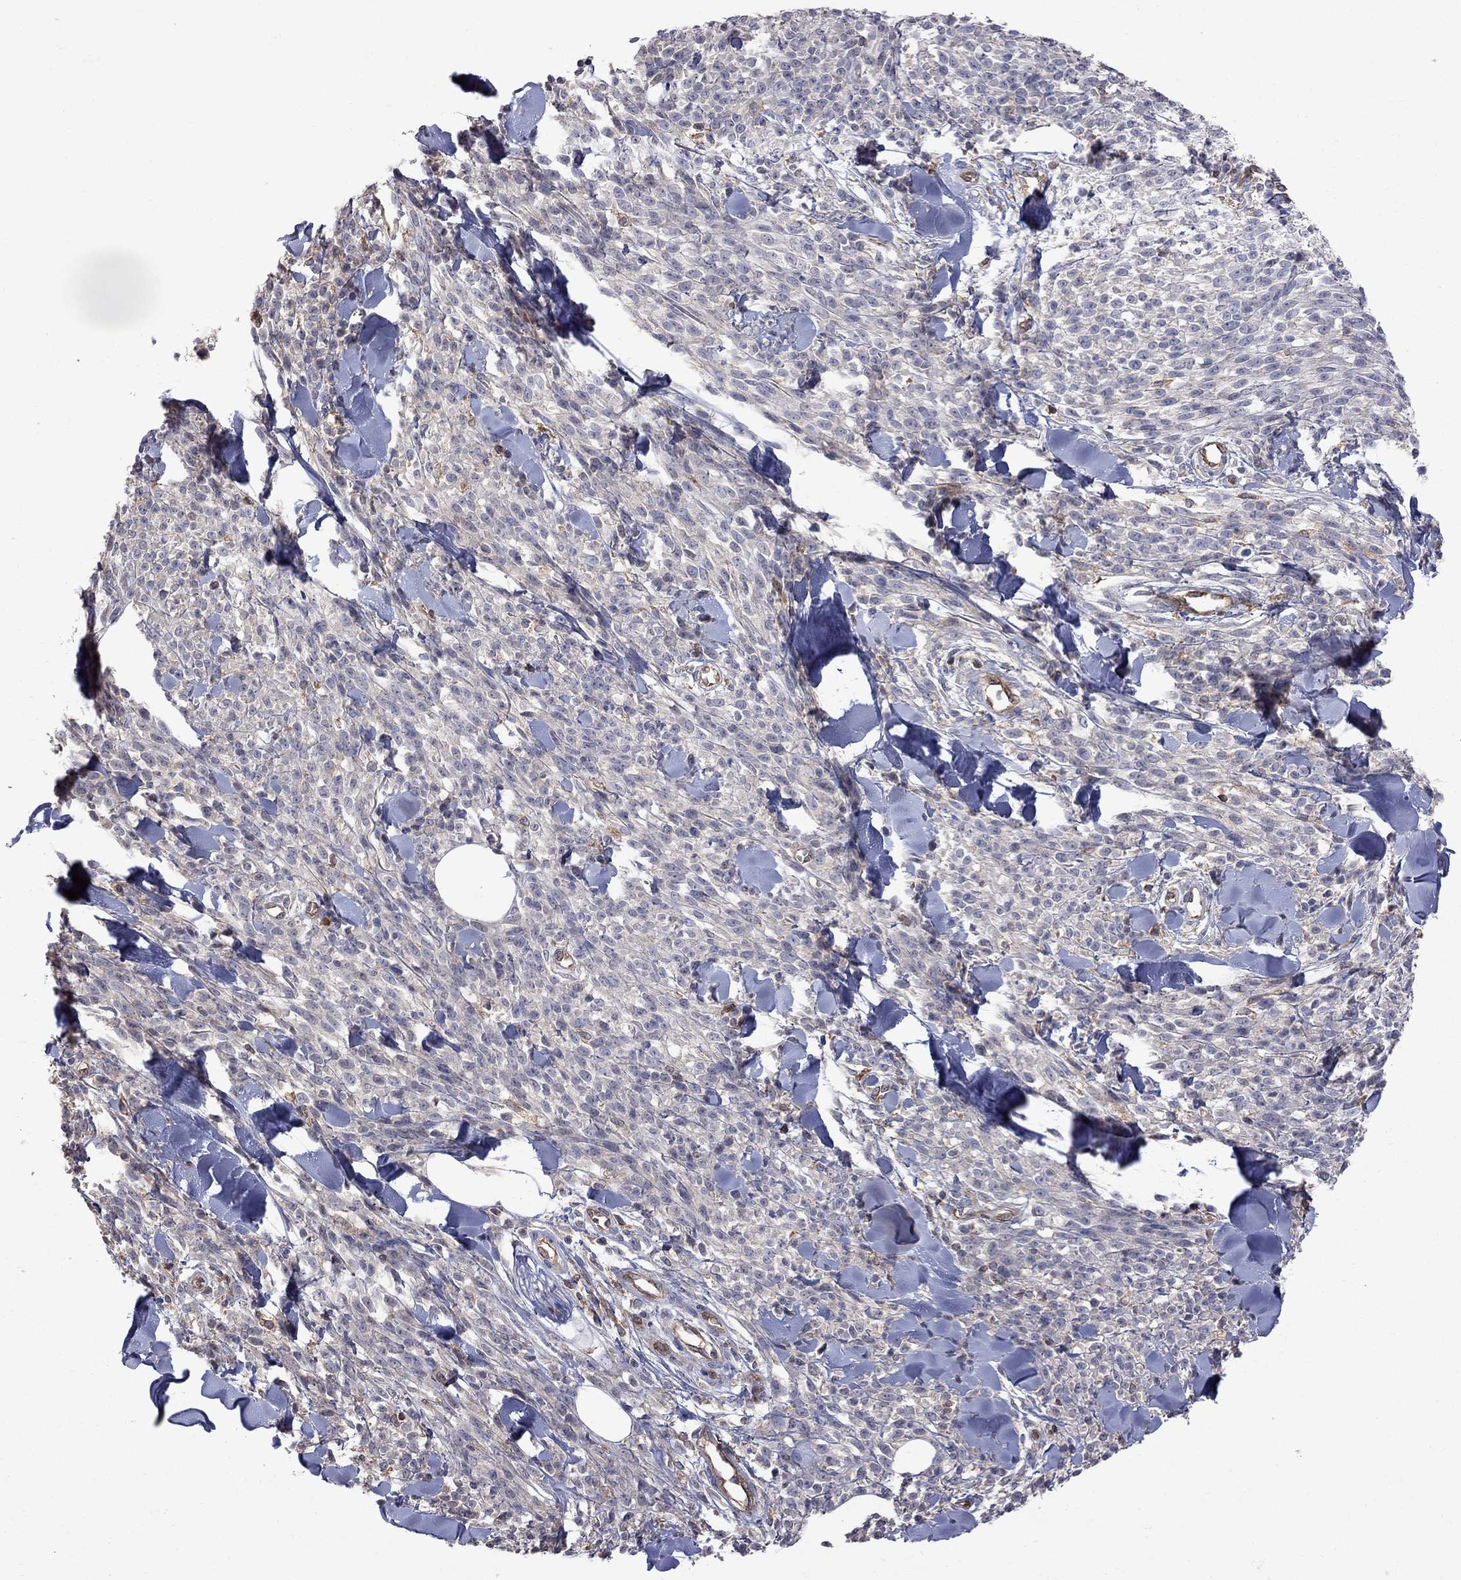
{"staining": {"intensity": "negative", "quantity": "none", "location": "none"}, "tissue": "melanoma", "cell_type": "Tumor cells", "image_type": "cancer", "snomed": [{"axis": "morphology", "description": "Malignant melanoma, NOS"}, {"axis": "topography", "description": "Skin"}, {"axis": "topography", "description": "Skin of trunk"}], "caption": "This is an IHC image of human melanoma. There is no positivity in tumor cells.", "gene": "ABI3", "patient": {"sex": "male", "age": 74}}